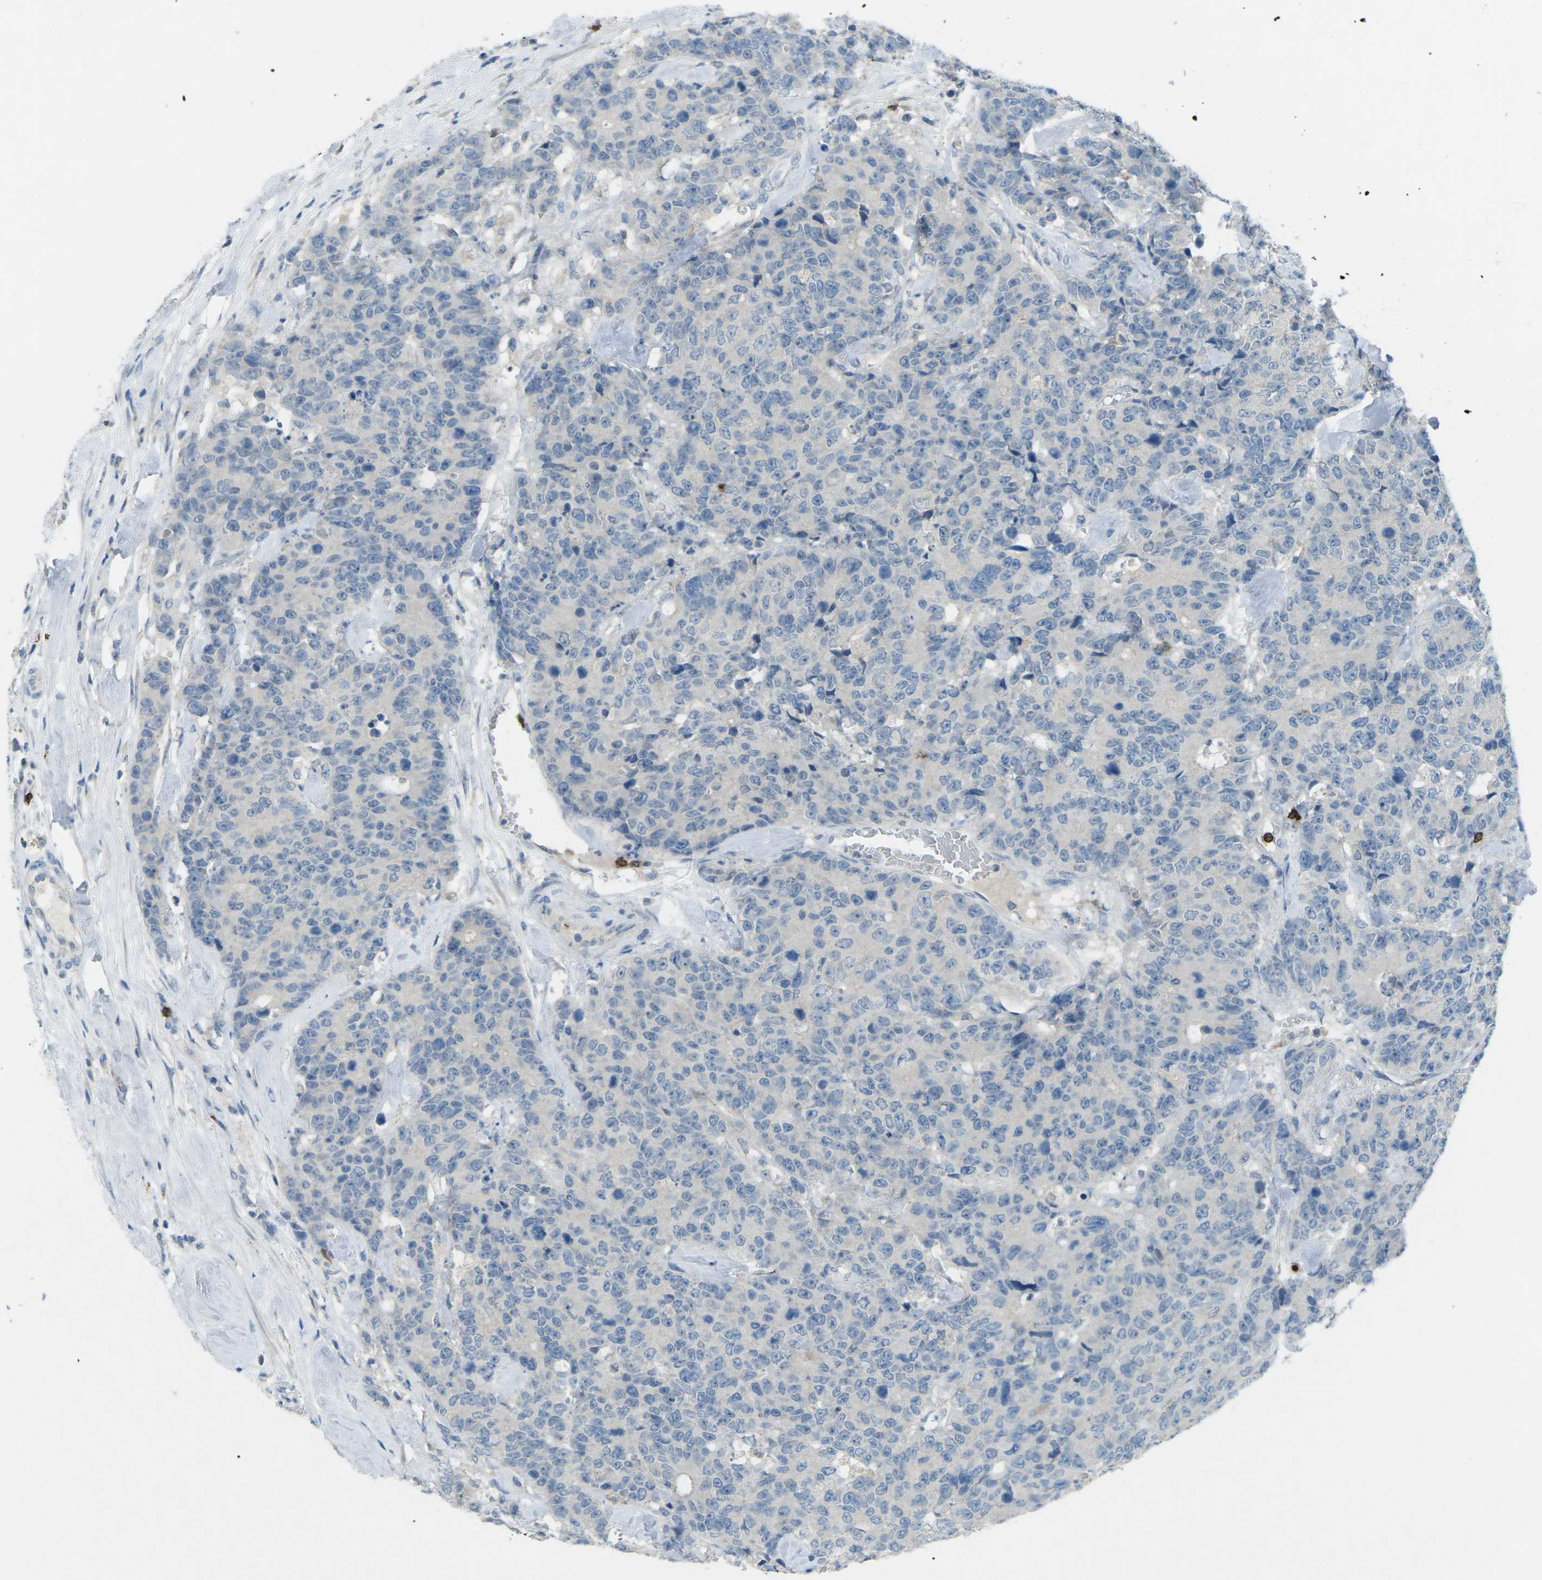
{"staining": {"intensity": "negative", "quantity": "none", "location": "none"}, "tissue": "colorectal cancer", "cell_type": "Tumor cells", "image_type": "cancer", "snomed": [{"axis": "morphology", "description": "Adenocarcinoma, NOS"}, {"axis": "topography", "description": "Colon"}], "caption": "Tumor cells show no significant staining in colorectal adenocarcinoma.", "gene": "CD19", "patient": {"sex": "female", "age": 86}}